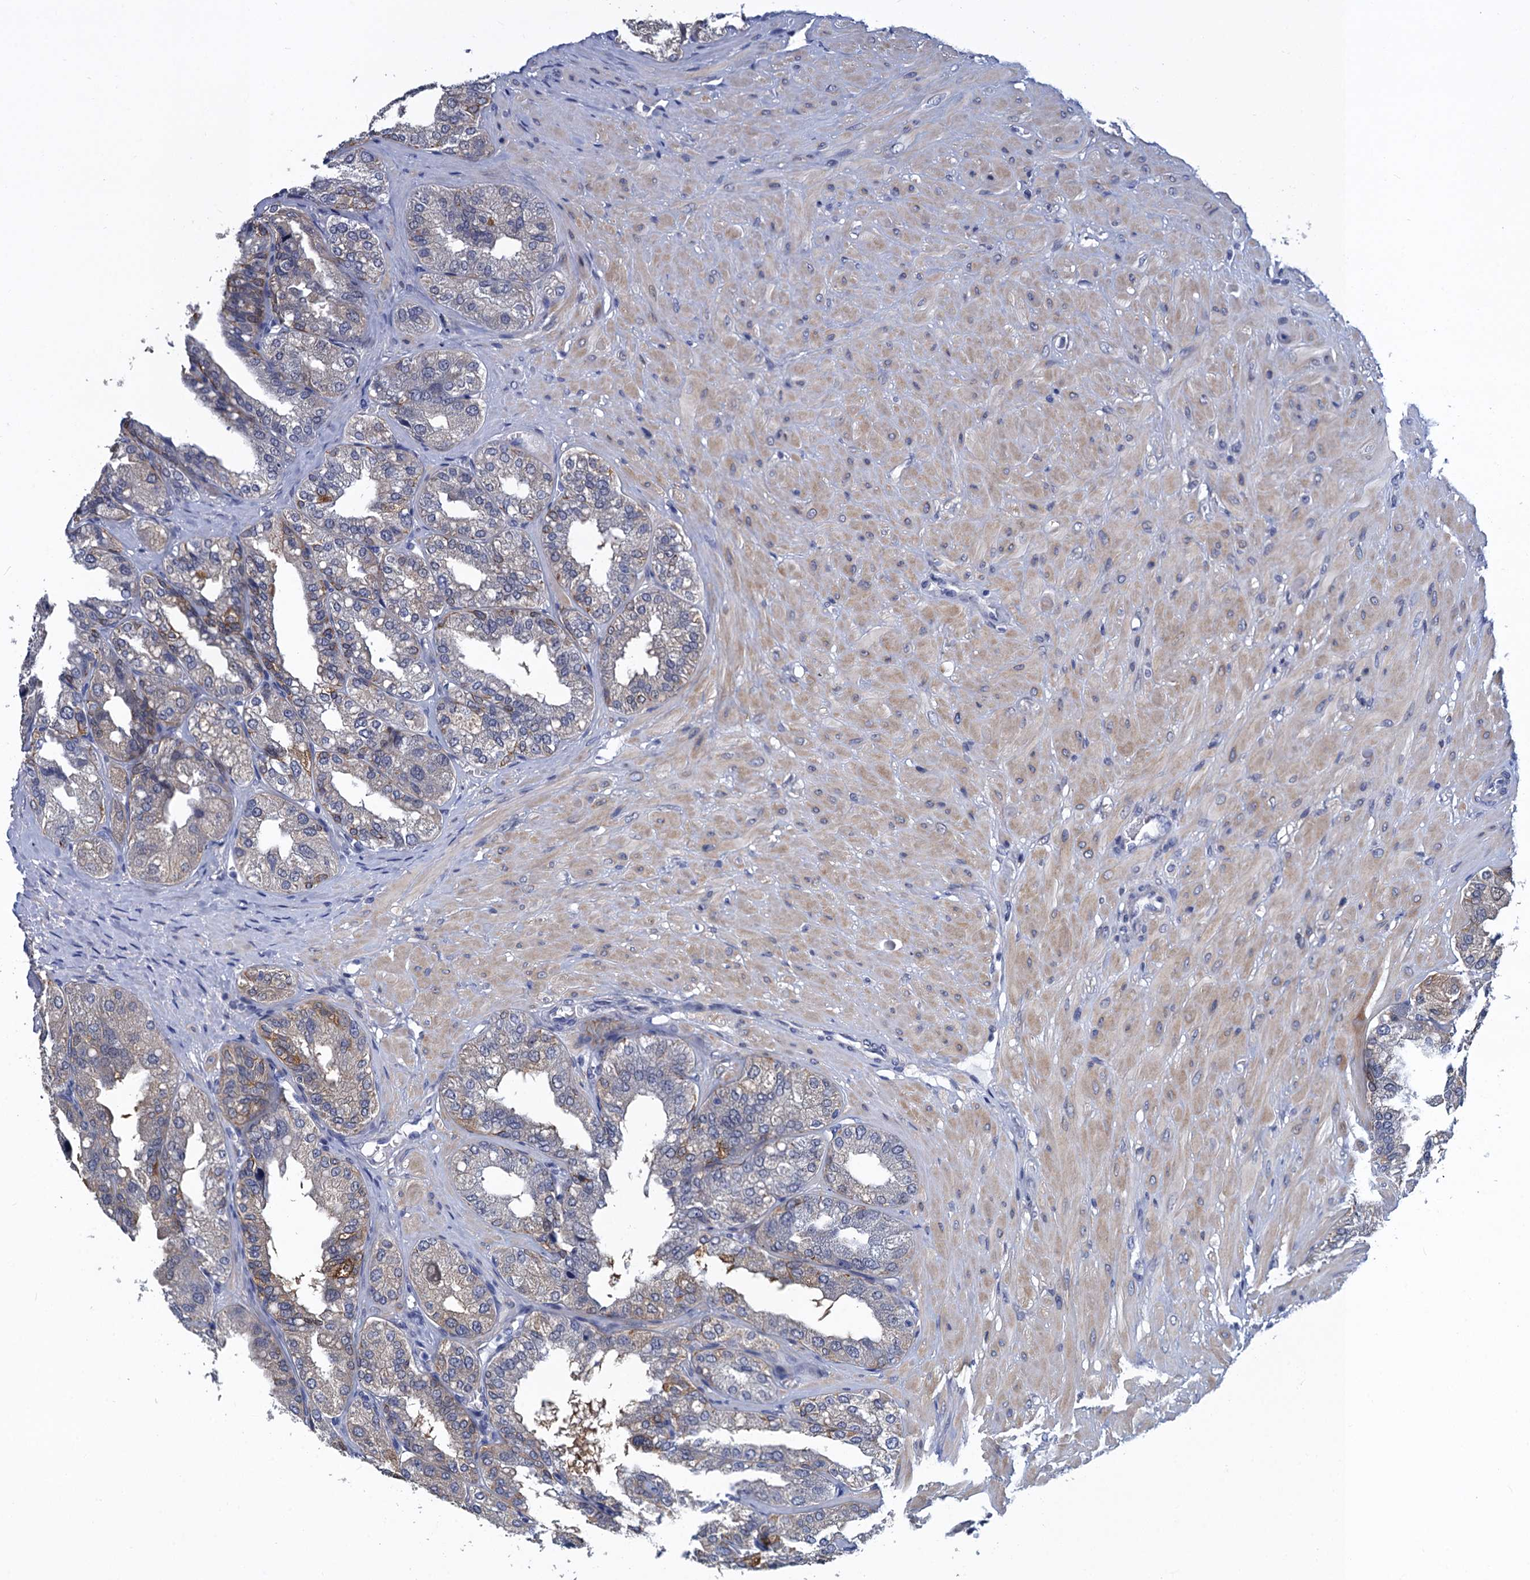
{"staining": {"intensity": "weak", "quantity": "<25%", "location": "cytoplasmic/membranous"}, "tissue": "seminal vesicle", "cell_type": "Glandular cells", "image_type": "normal", "snomed": [{"axis": "morphology", "description": "Normal tissue, NOS"}, {"axis": "topography", "description": "Prostate"}, {"axis": "topography", "description": "Seminal veicle"}], "caption": "The micrograph reveals no significant expression in glandular cells of seminal vesicle.", "gene": "GINS3", "patient": {"sex": "male", "age": 51}}